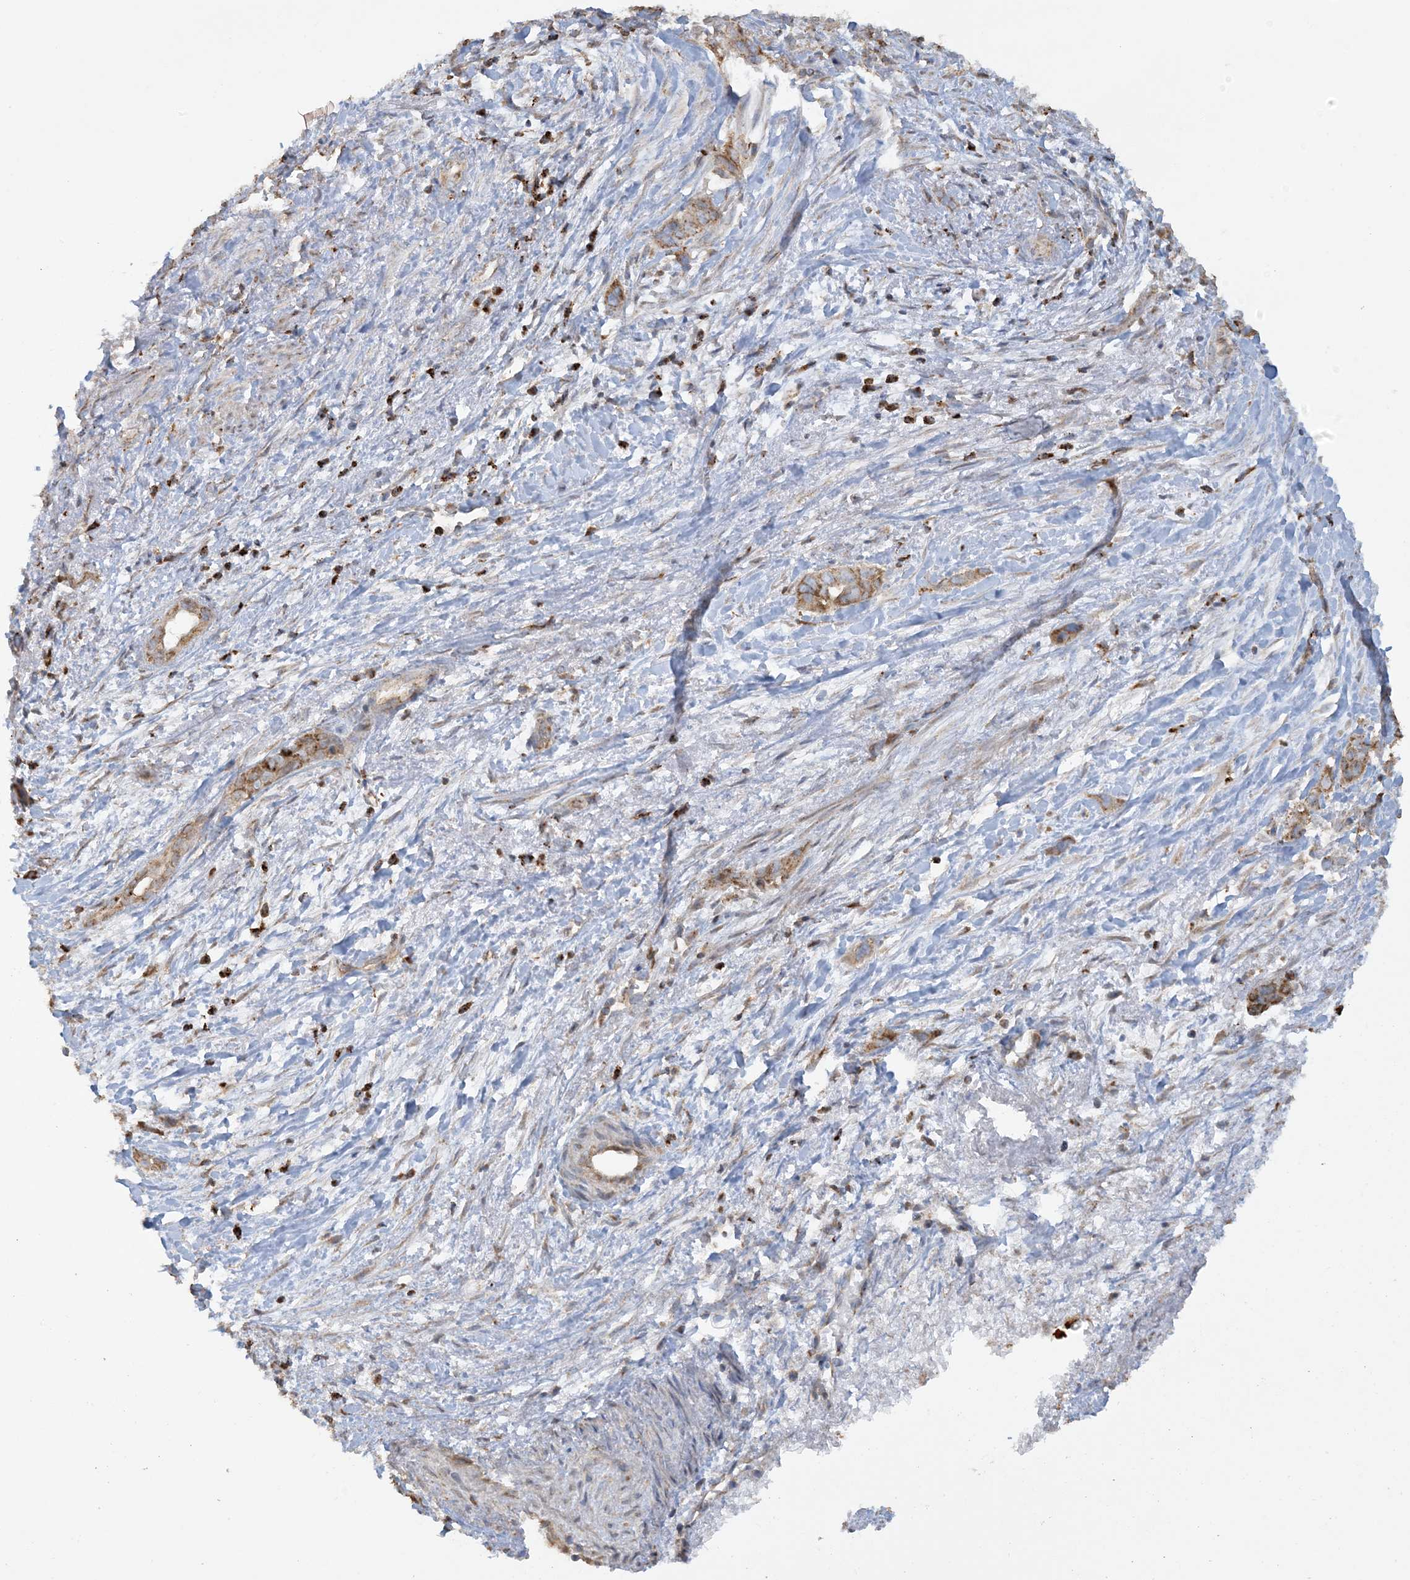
{"staining": {"intensity": "moderate", "quantity": ">75%", "location": "cytoplasmic/membranous"}, "tissue": "liver cancer", "cell_type": "Tumor cells", "image_type": "cancer", "snomed": [{"axis": "morphology", "description": "Cholangiocarcinoma"}, {"axis": "topography", "description": "Liver"}], "caption": "Immunohistochemical staining of human liver cholangiocarcinoma displays moderate cytoplasmic/membranous protein positivity in approximately >75% of tumor cells. (DAB = brown stain, brightfield microscopy at high magnification).", "gene": "AGA", "patient": {"sex": "female", "age": 79}}